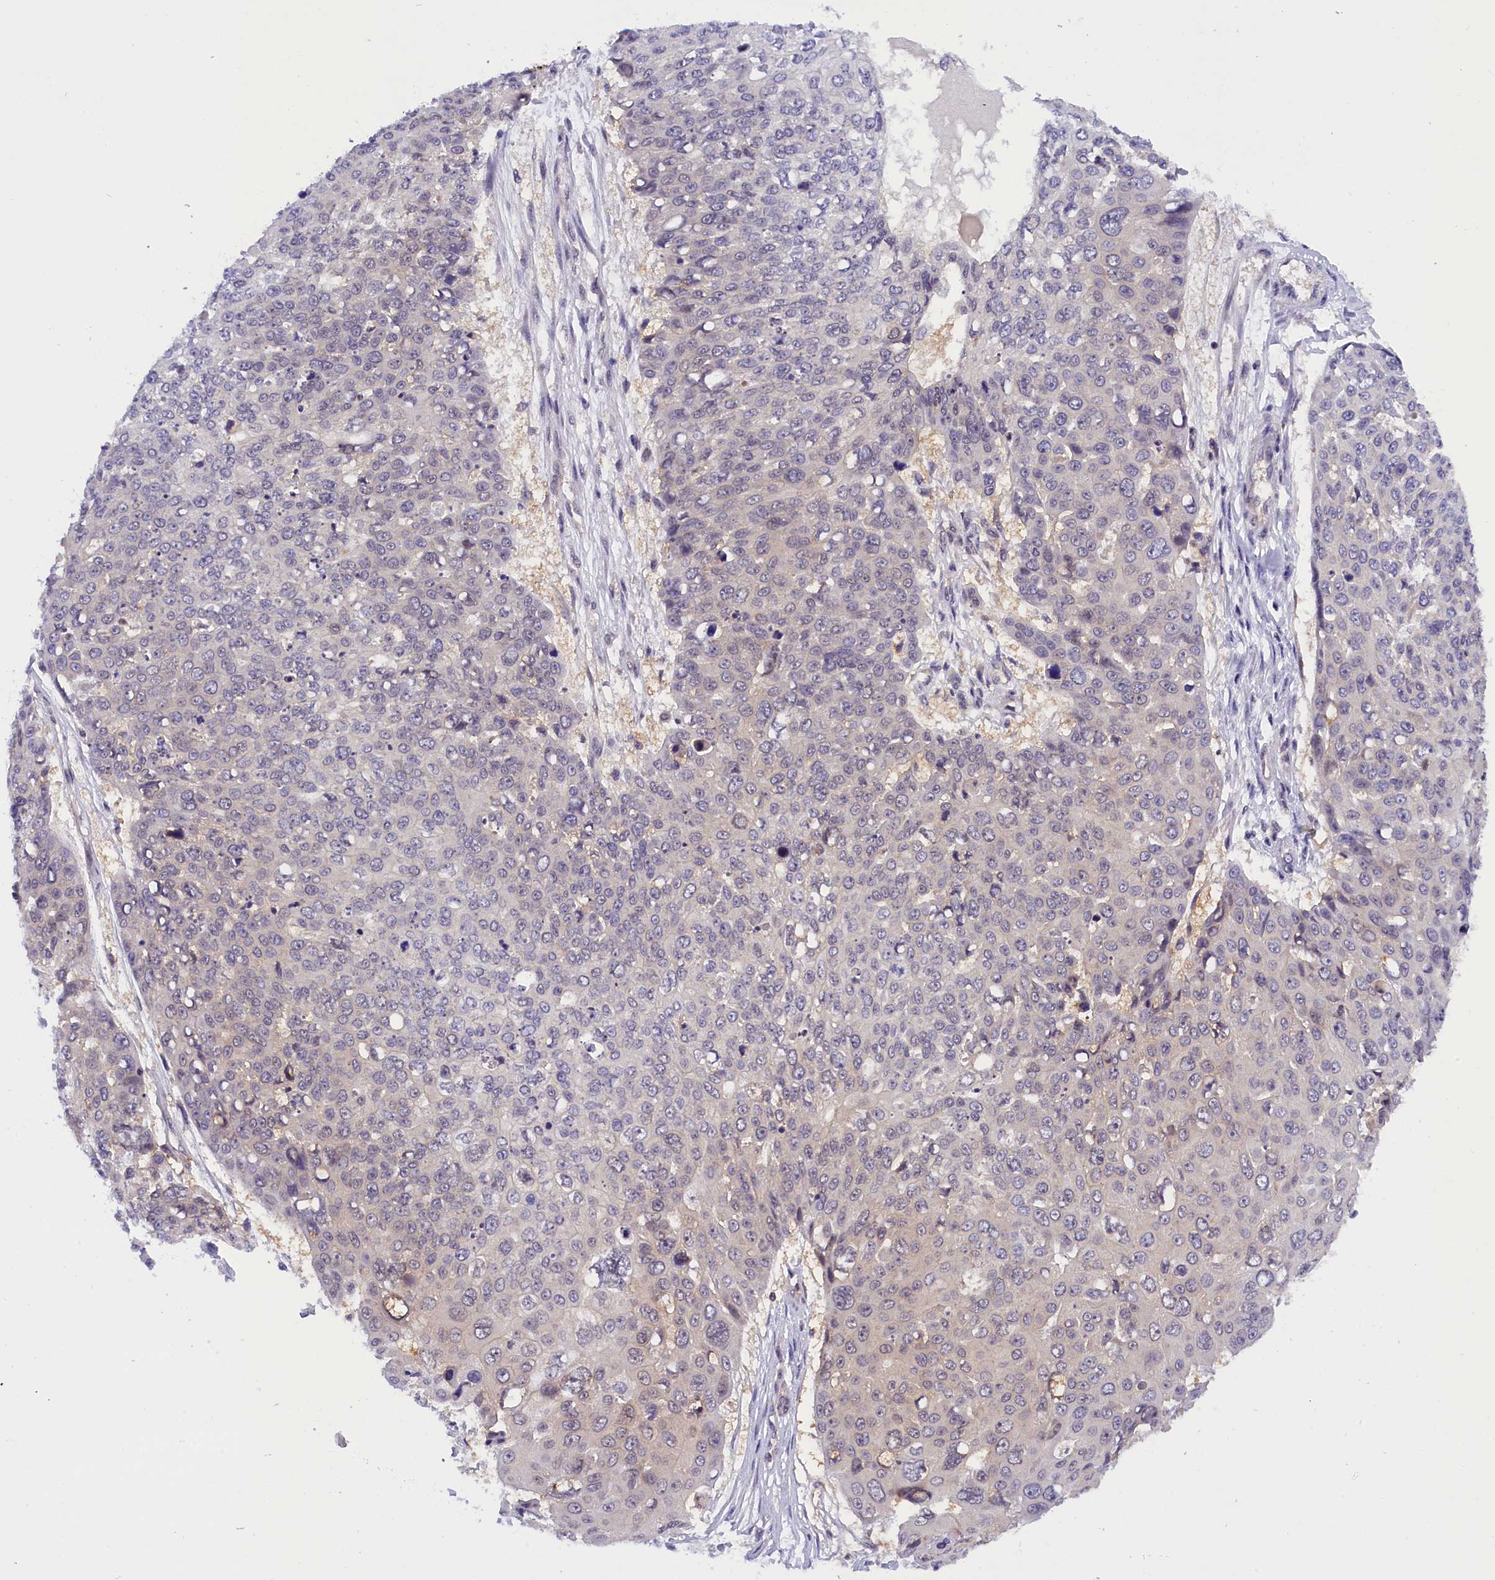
{"staining": {"intensity": "negative", "quantity": "none", "location": "none"}, "tissue": "skin cancer", "cell_type": "Tumor cells", "image_type": "cancer", "snomed": [{"axis": "morphology", "description": "Squamous cell carcinoma, NOS"}, {"axis": "topography", "description": "Skin"}], "caption": "Immunohistochemistry photomicrograph of human skin cancer (squamous cell carcinoma) stained for a protein (brown), which displays no positivity in tumor cells.", "gene": "TBCB", "patient": {"sex": "male", "age": 71}}